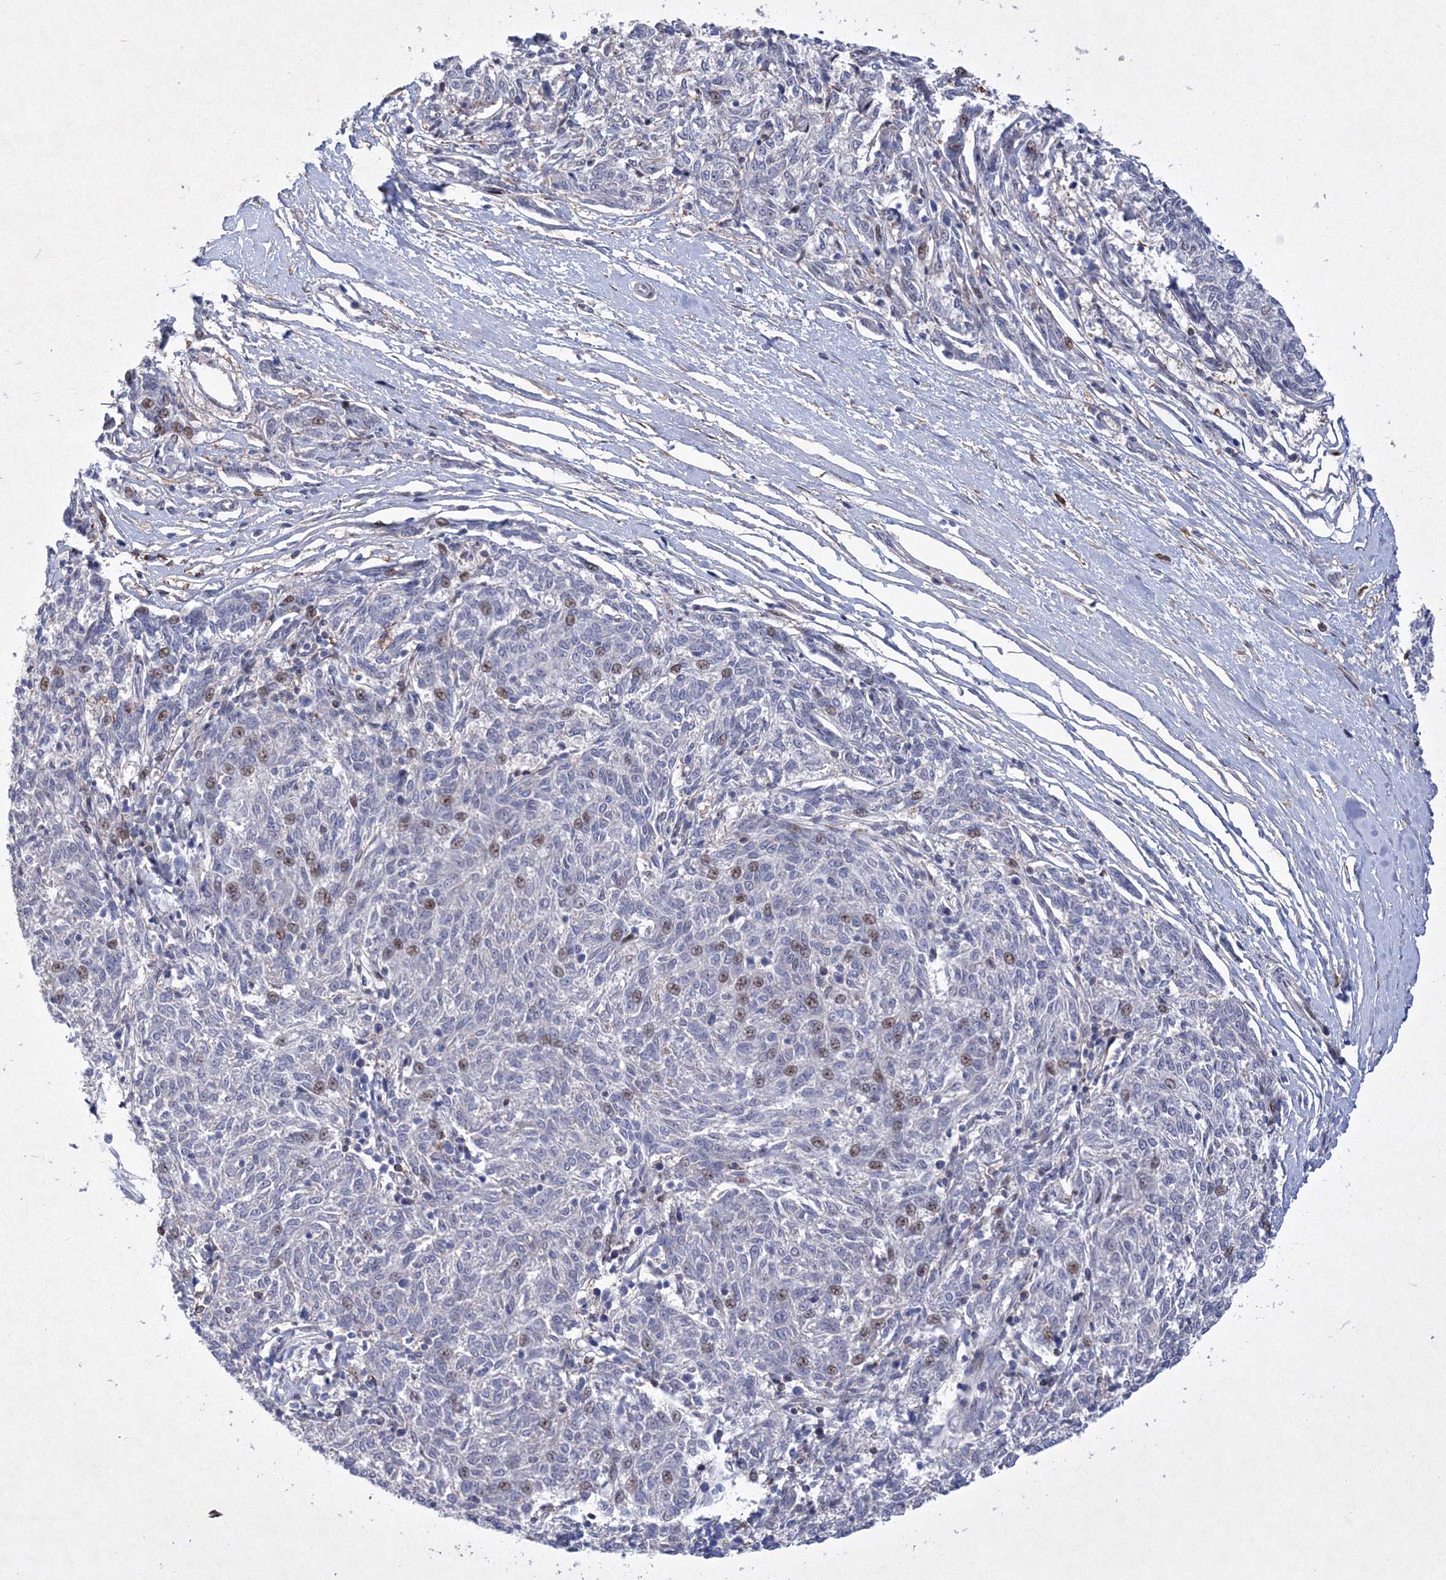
{"staining": {"intensity": "moderate", "quantity": "<25%", "location": "nuclear"}, "tissue": "melanoma", "cell_type": "Tumor cells", "image_type": "cancer", "snomed": [{"axis": "morphology", "description": "Malignant melanoma, NOS"}, {"axis": "topography", "description": "Skin"}], "caption": "A brown stain highlights moderate nuclear staining of a protein in melanoma tumor cells.", "gene": "RNPEPL1", "patient": {"sex": "female", "age": 72}}